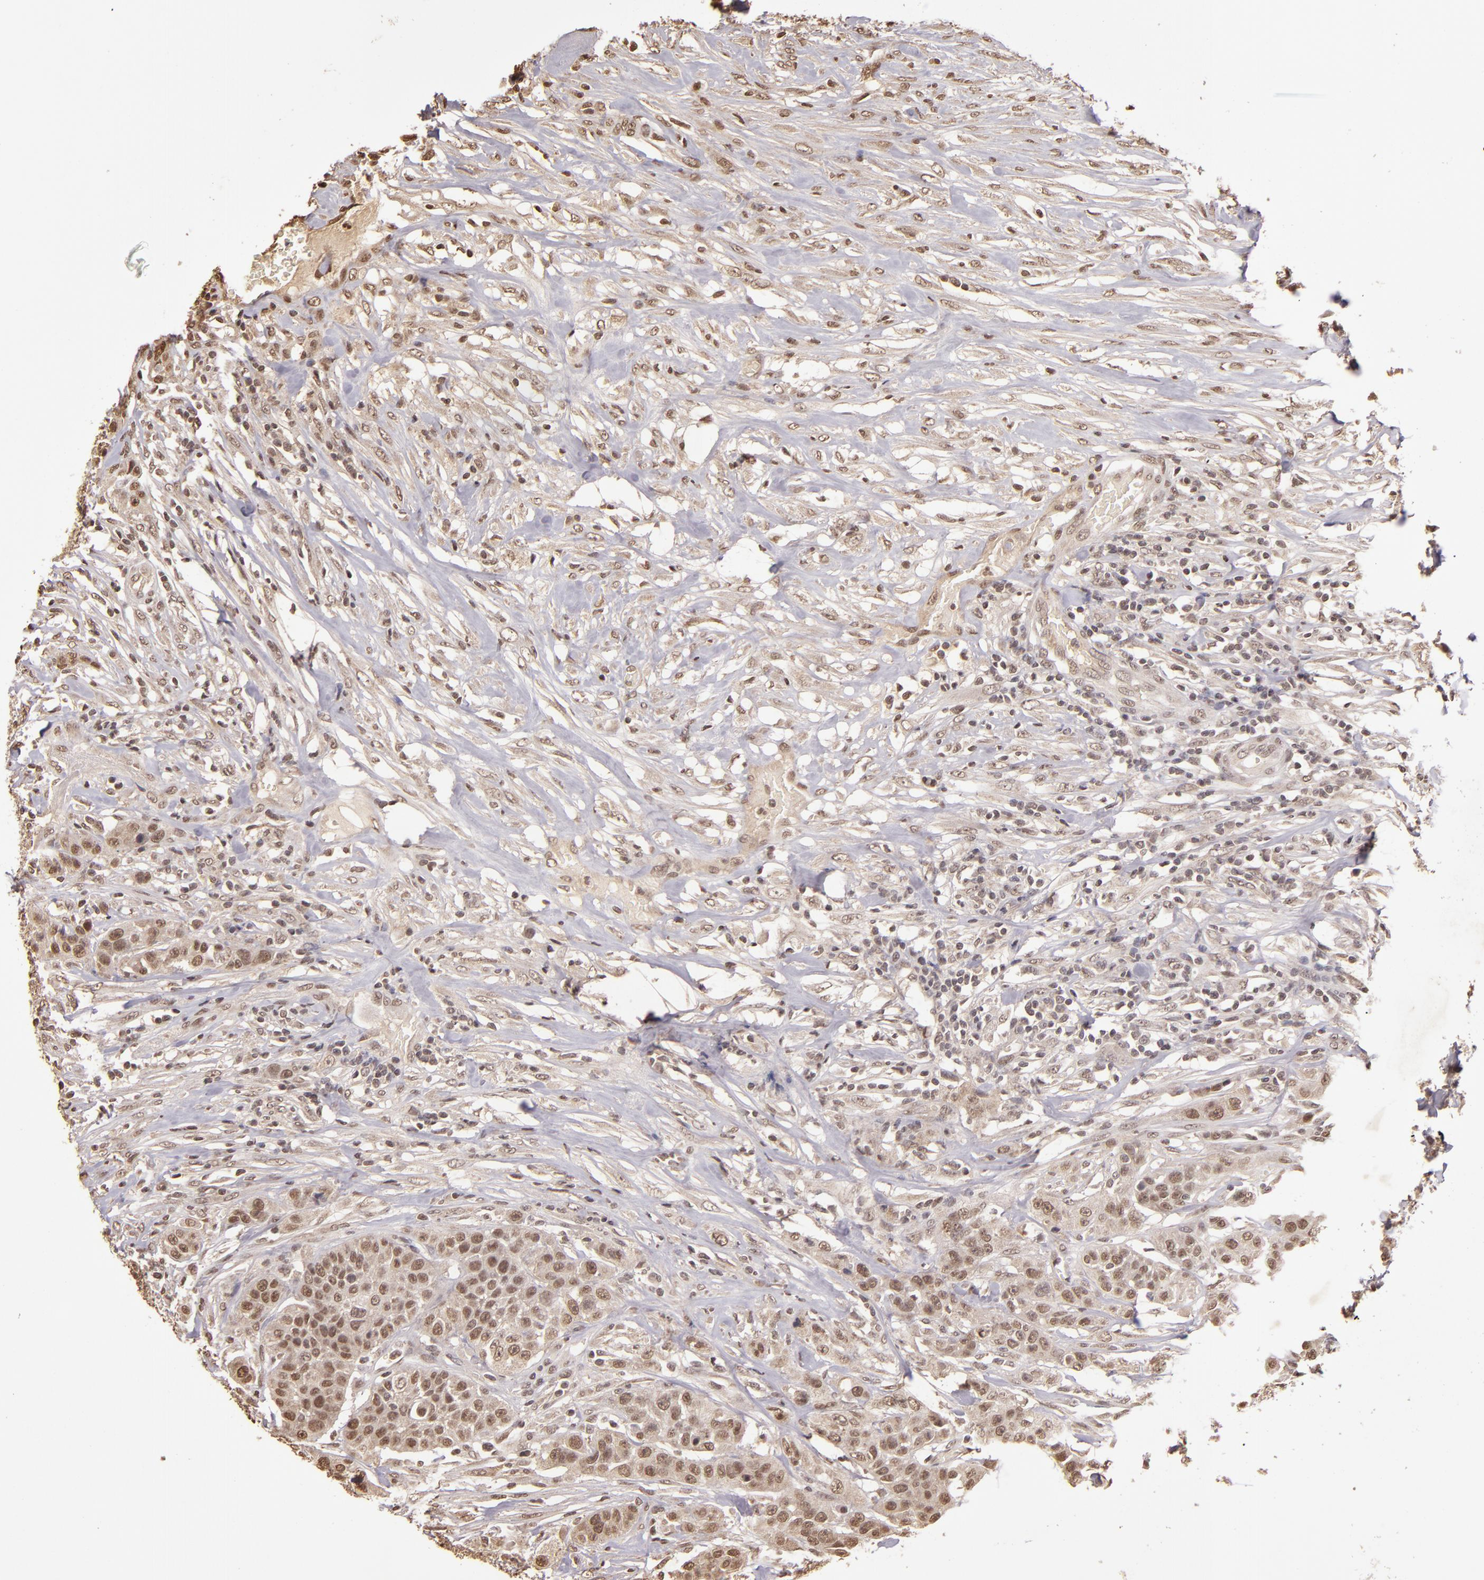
{"staining": {"intensity": "weak", "quantity": ">75%", "location": "cytoplasmic/membranous,nuclear"}, "tissue": "urothelial cancer", "cell_type": "Tumor cells", "image_type": "cancer", "snomed": [{"axis": "morphology", "description": "Urothelial carcinoma, High grade"}, {"axis": "topography", "description": "Urinary bladder"}], "caption": "Protein expression analysis of human high-grade urothelial carcinoma reveals weak cytoplasmic/membranous and nuclear positivity in about >75% of tumor cells.", "gene": "CUL1", "patient": {"sex": "male", "age": 74}}